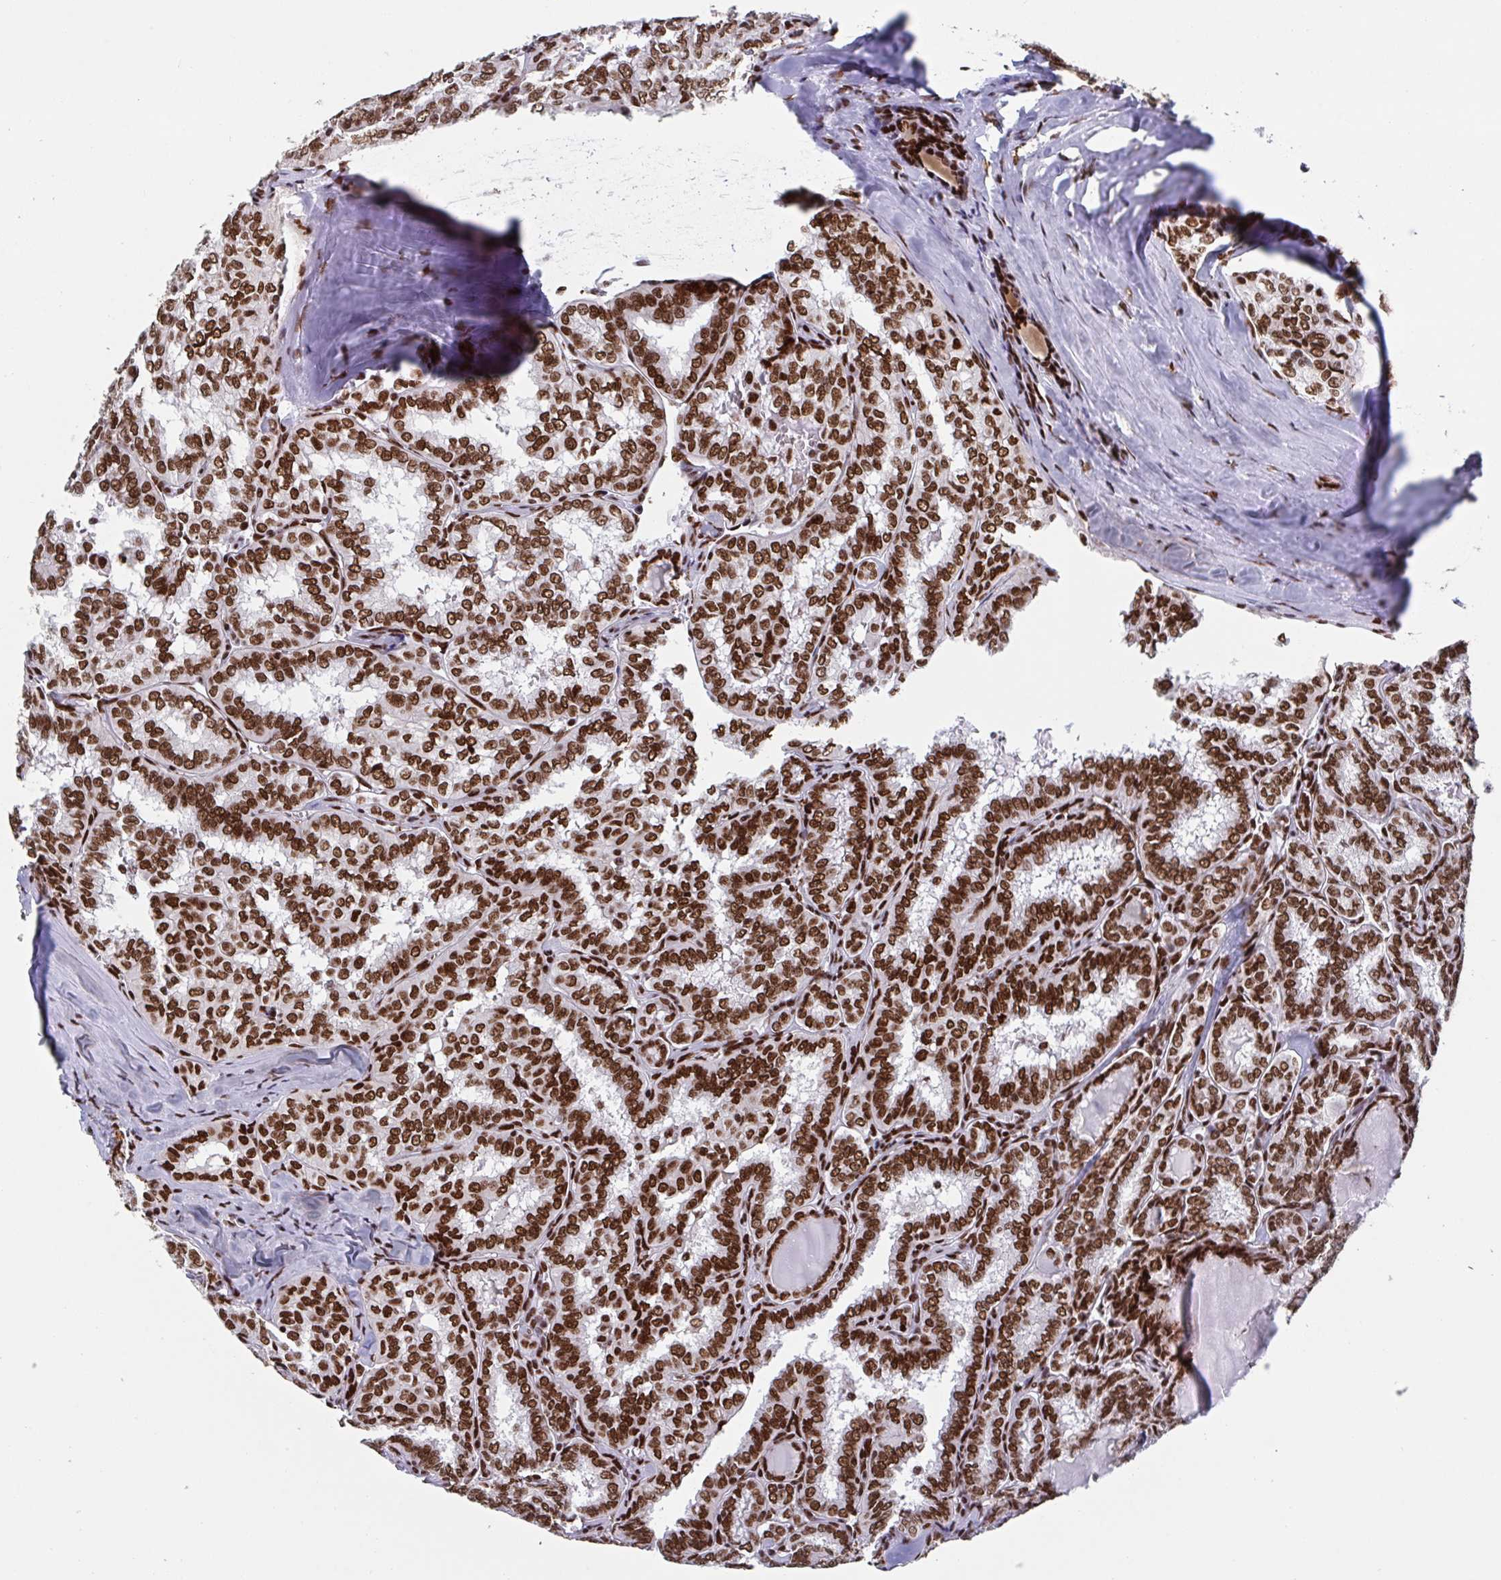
{"staining": {"intensity": "strong", "quantity": ">75%", "location": "nuclear"}, "tissue": "thyroid cancer", "cell_type": "Tumor cells", "image_type": "cancer", "snomed": [{"axis": "morphology", "description": "Papillary adenocarcinoma, NOS"}, {"axis": "topography", "description": "Thyroid gland"}], "caption": "The histopathology image reveals staining of thyroid papillary adenocarcinoma, revealing strong nuclear protein expression (brown color) within tumor cells.", "gene": "ZNF607", "patient": {"sex": "female", "age": 30}}